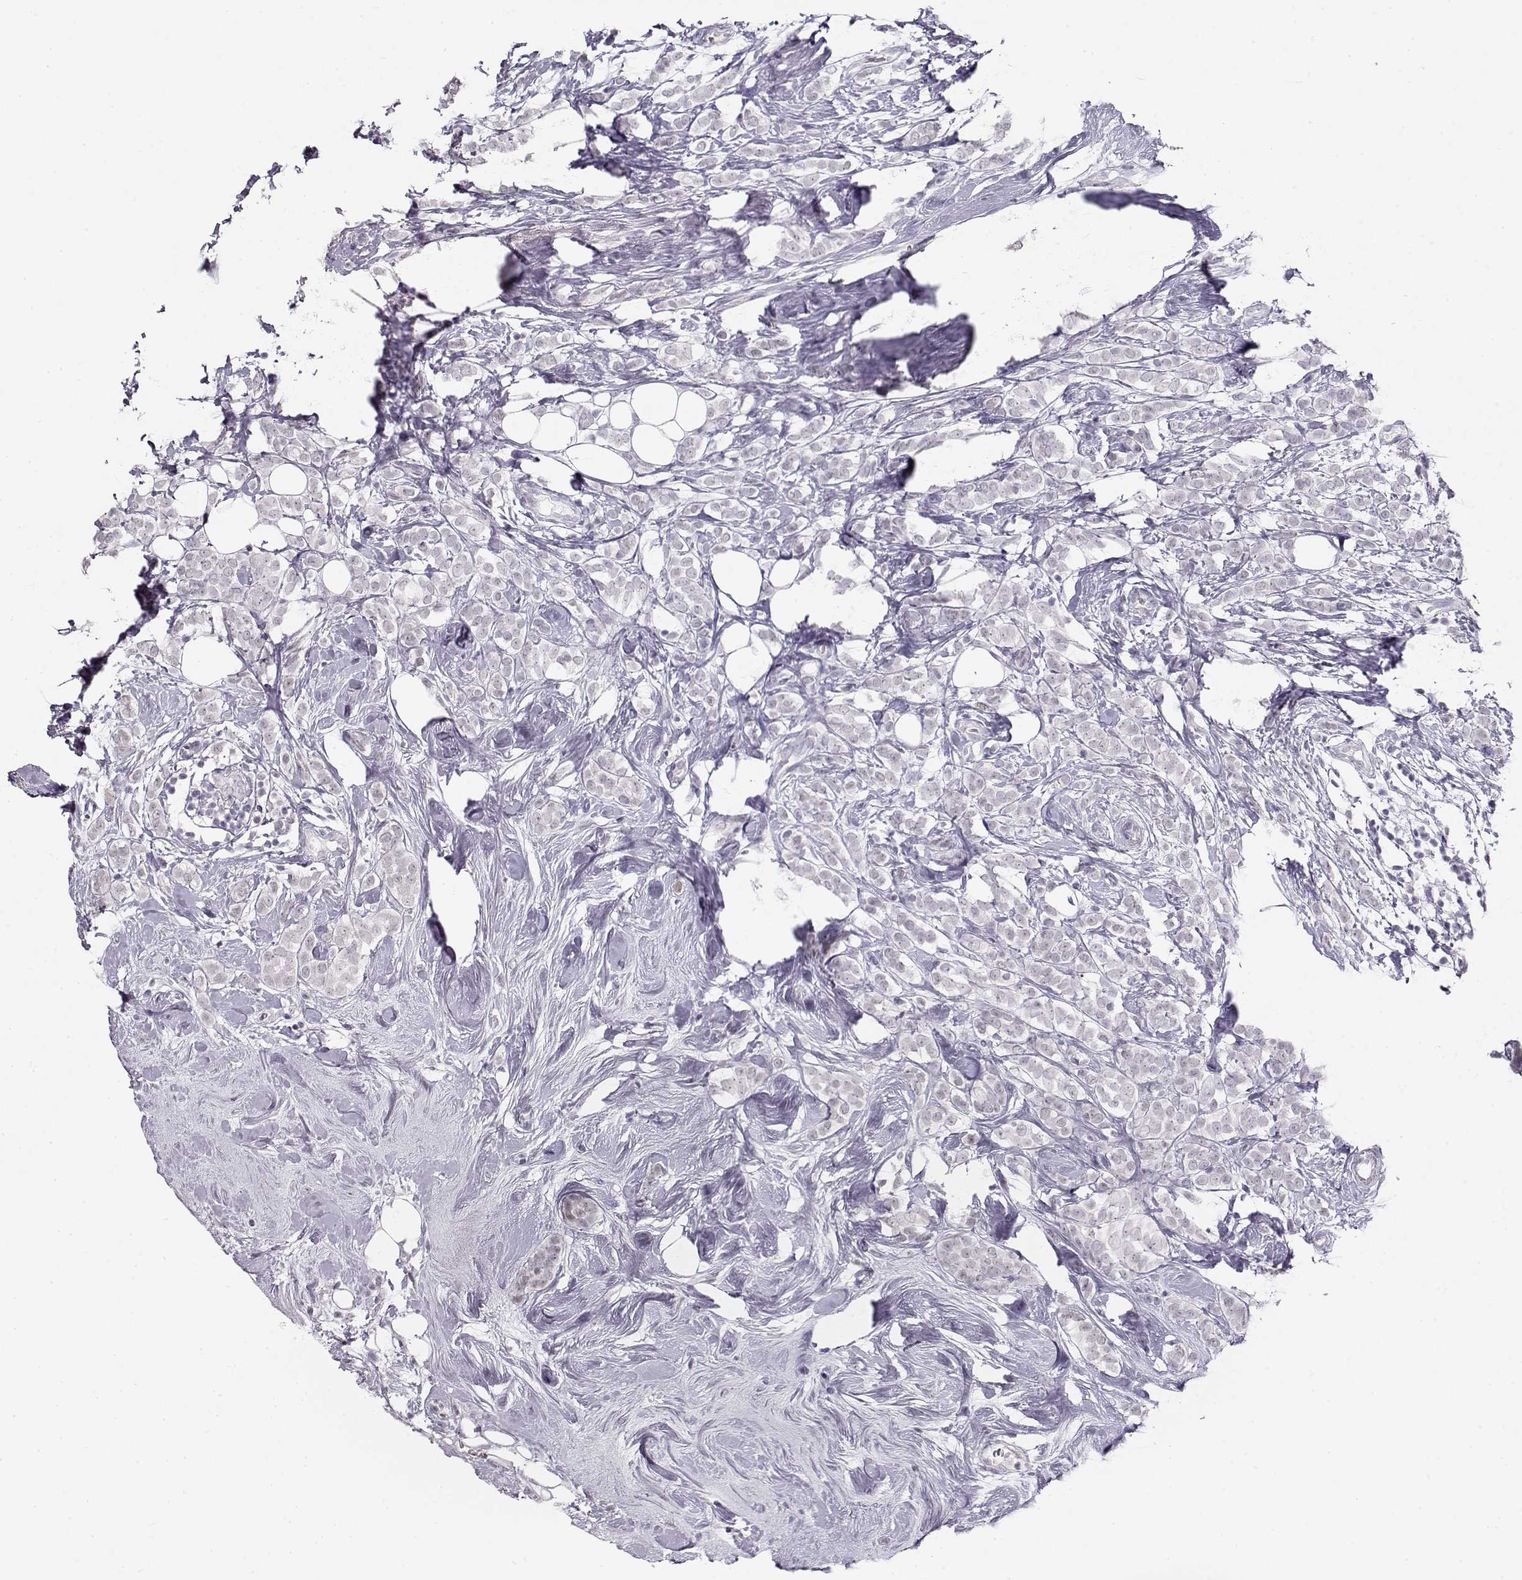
{"staining": {"intensity": "negative", "quantity": "none", "location": "none"}, "tissue": "breast cancer", "cell_type": "Tumor cells", "image_type": "cancer", "snomed": [{"axis": "morphology", "description": "Lobular carcinoma"}, {"axis": "topography", "description": "Breast"}], "caption": "Tumor cells show no significant protein expression in lobular carcinoma (breast).", "gene": "IMPG1", "patient": {"sex": "female", "age": 49}}